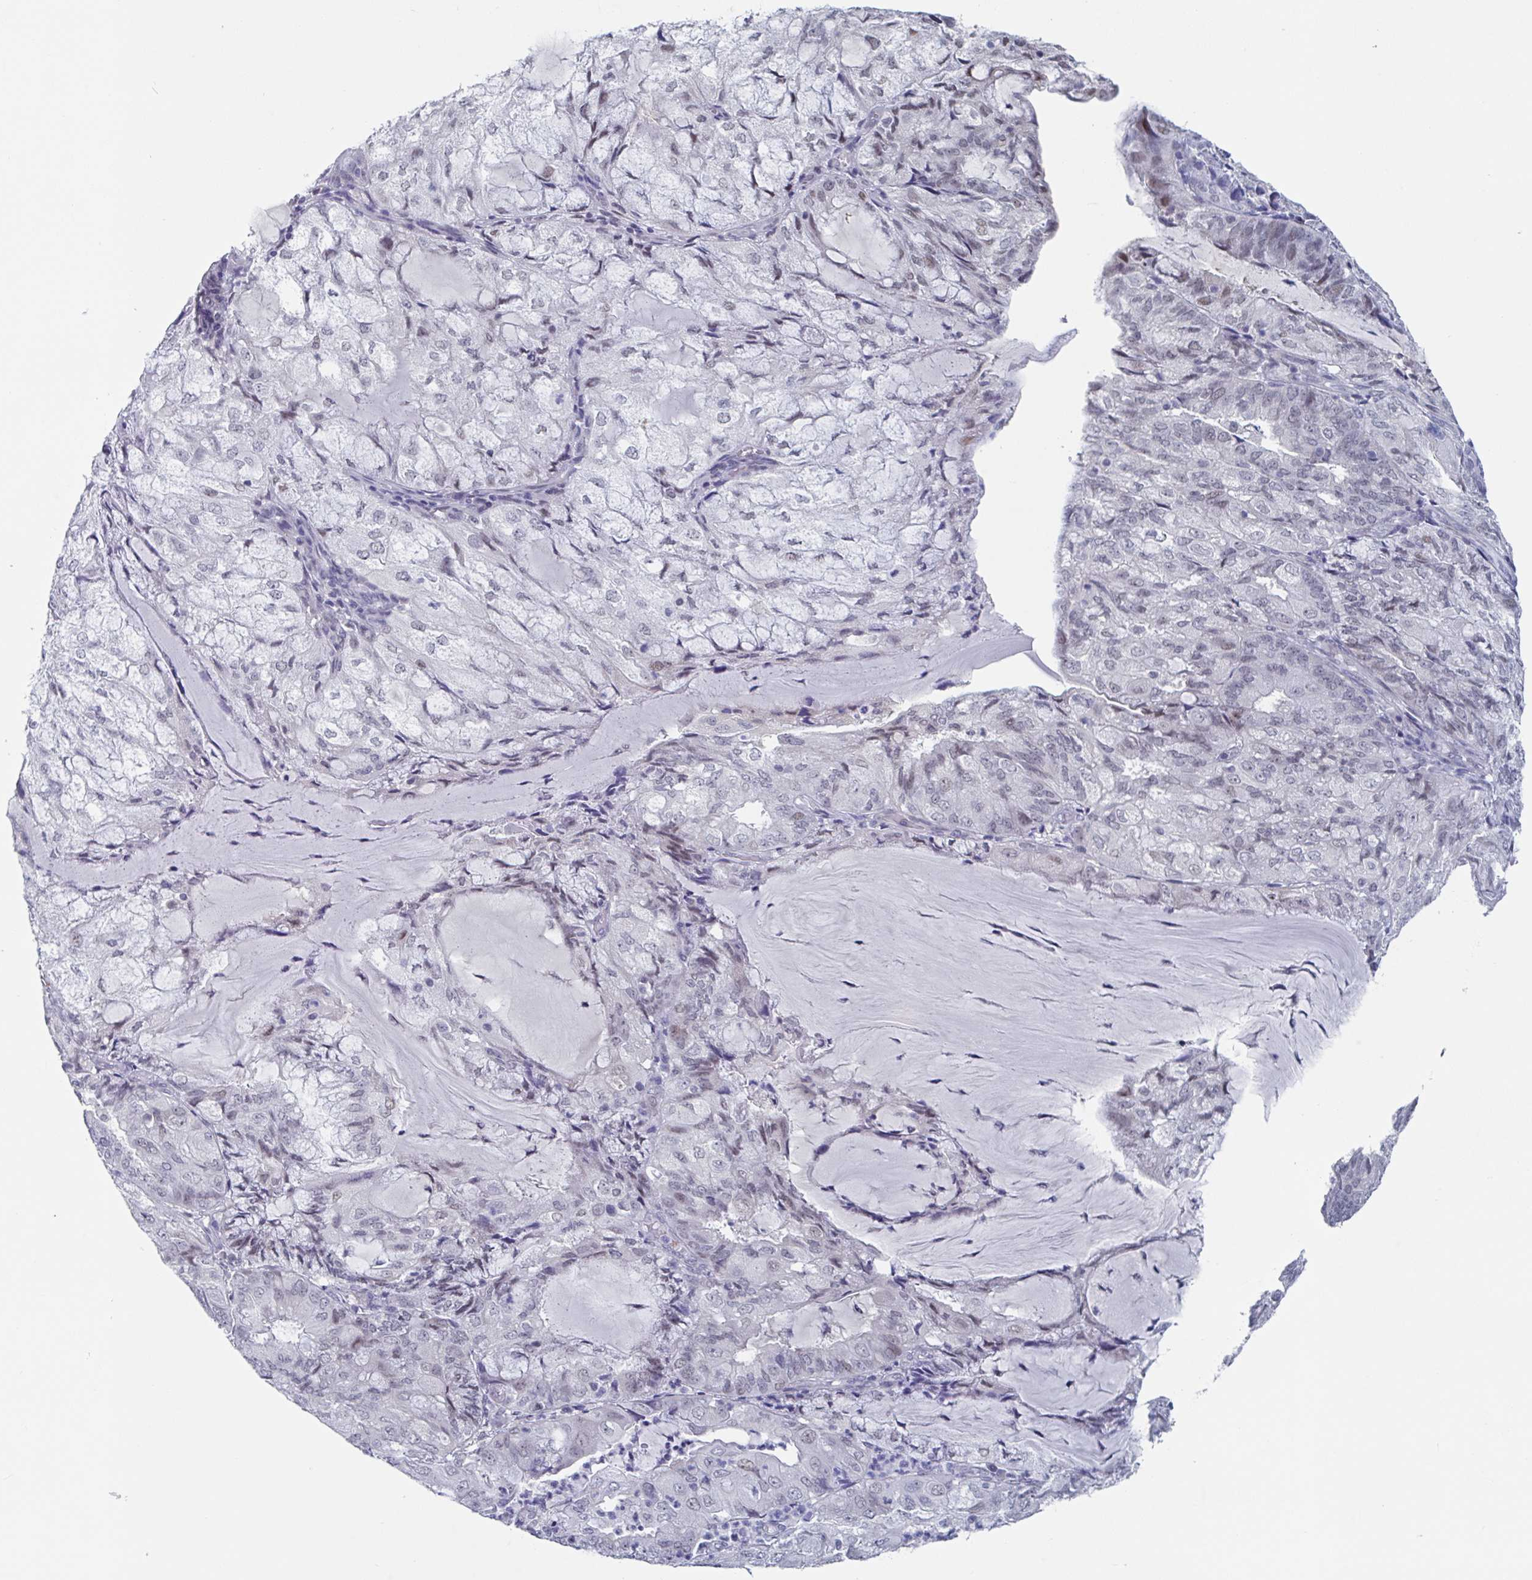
{"staining": {"intensity": "moderate", "quantity": "<25%", "location": "nuclear"}, "tissue": "endometrial cancer", "cell_type": "Tumor cells", "image_type": "cancer", "snomed": [{"axis": "morphology", "description": "Adenocarcinoma, NOS"}, {"axis": "topography", "description": "Endometrium"}], "caption": "Immunohistochemistry (IHC) of endometrial cancer (adenocarcinoma) displays low levels of moderate nuclear positivity in about <25% of tumor cells.", "gene": "KDM4D", "patient": {"sex": "female", "age": 81}}